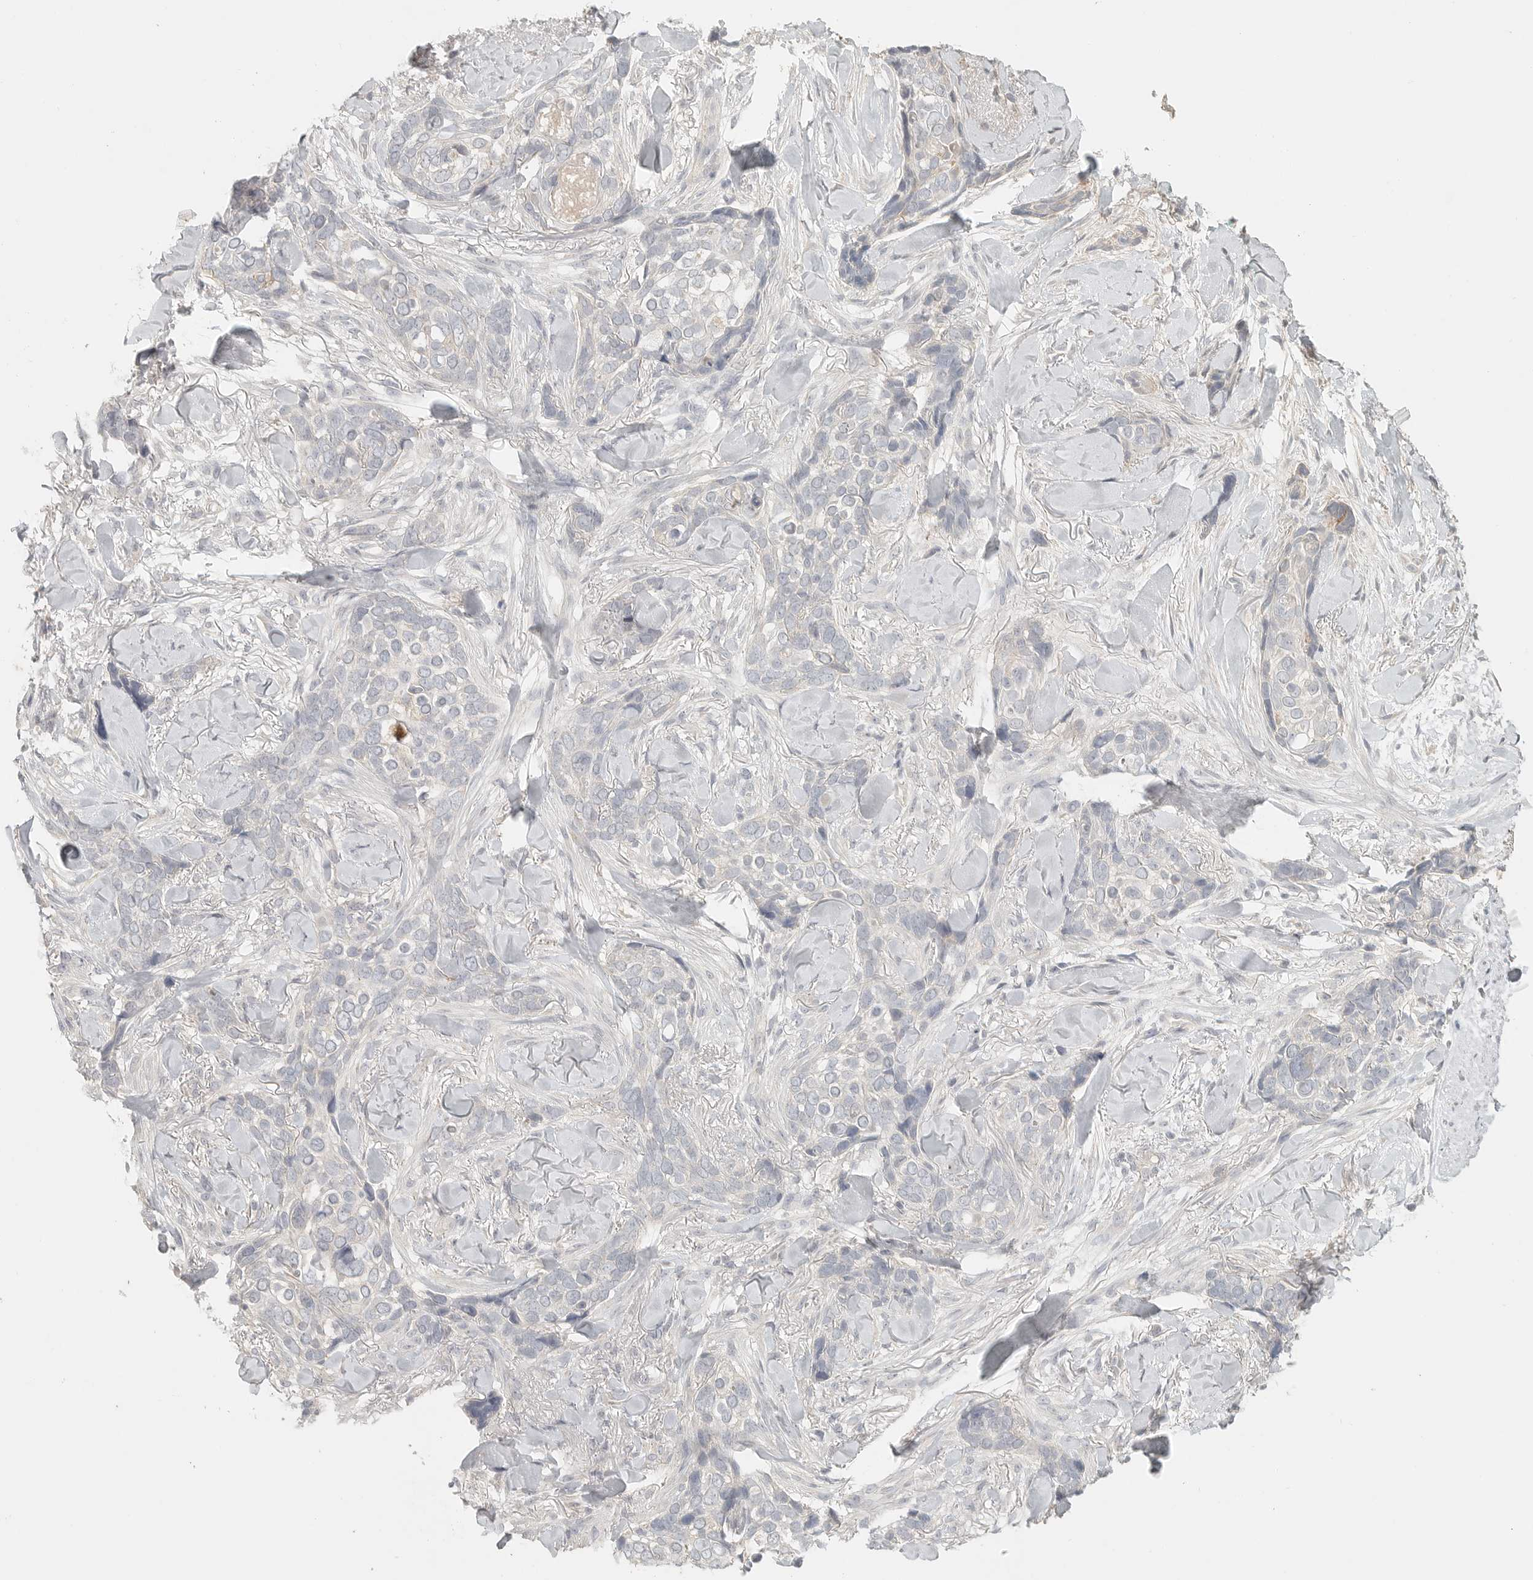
{"staining": {"intensity": "negative", "quantity": "none", "location": "none"}, "tissue": "skin cancer", "cell_type": "Tumor cells", "image_type": "cancer", "snomed": [{"axis": "morphology", "description": "Basal cell carcinoma"}, {"axis": "topography", "description": "Skin"}], "caption": "Tumor cells show no significant positivity in skin basal cell carcinoma. The staining was performed using DAB (3,3'-diaminobenzidine) to visualize the protein expression in brown, while the nuclei were stained in blue with hematoxylin (Magnification: 20x).", "gene": "SLC25A36", "patient": {"sex": "female", "age": 82}}